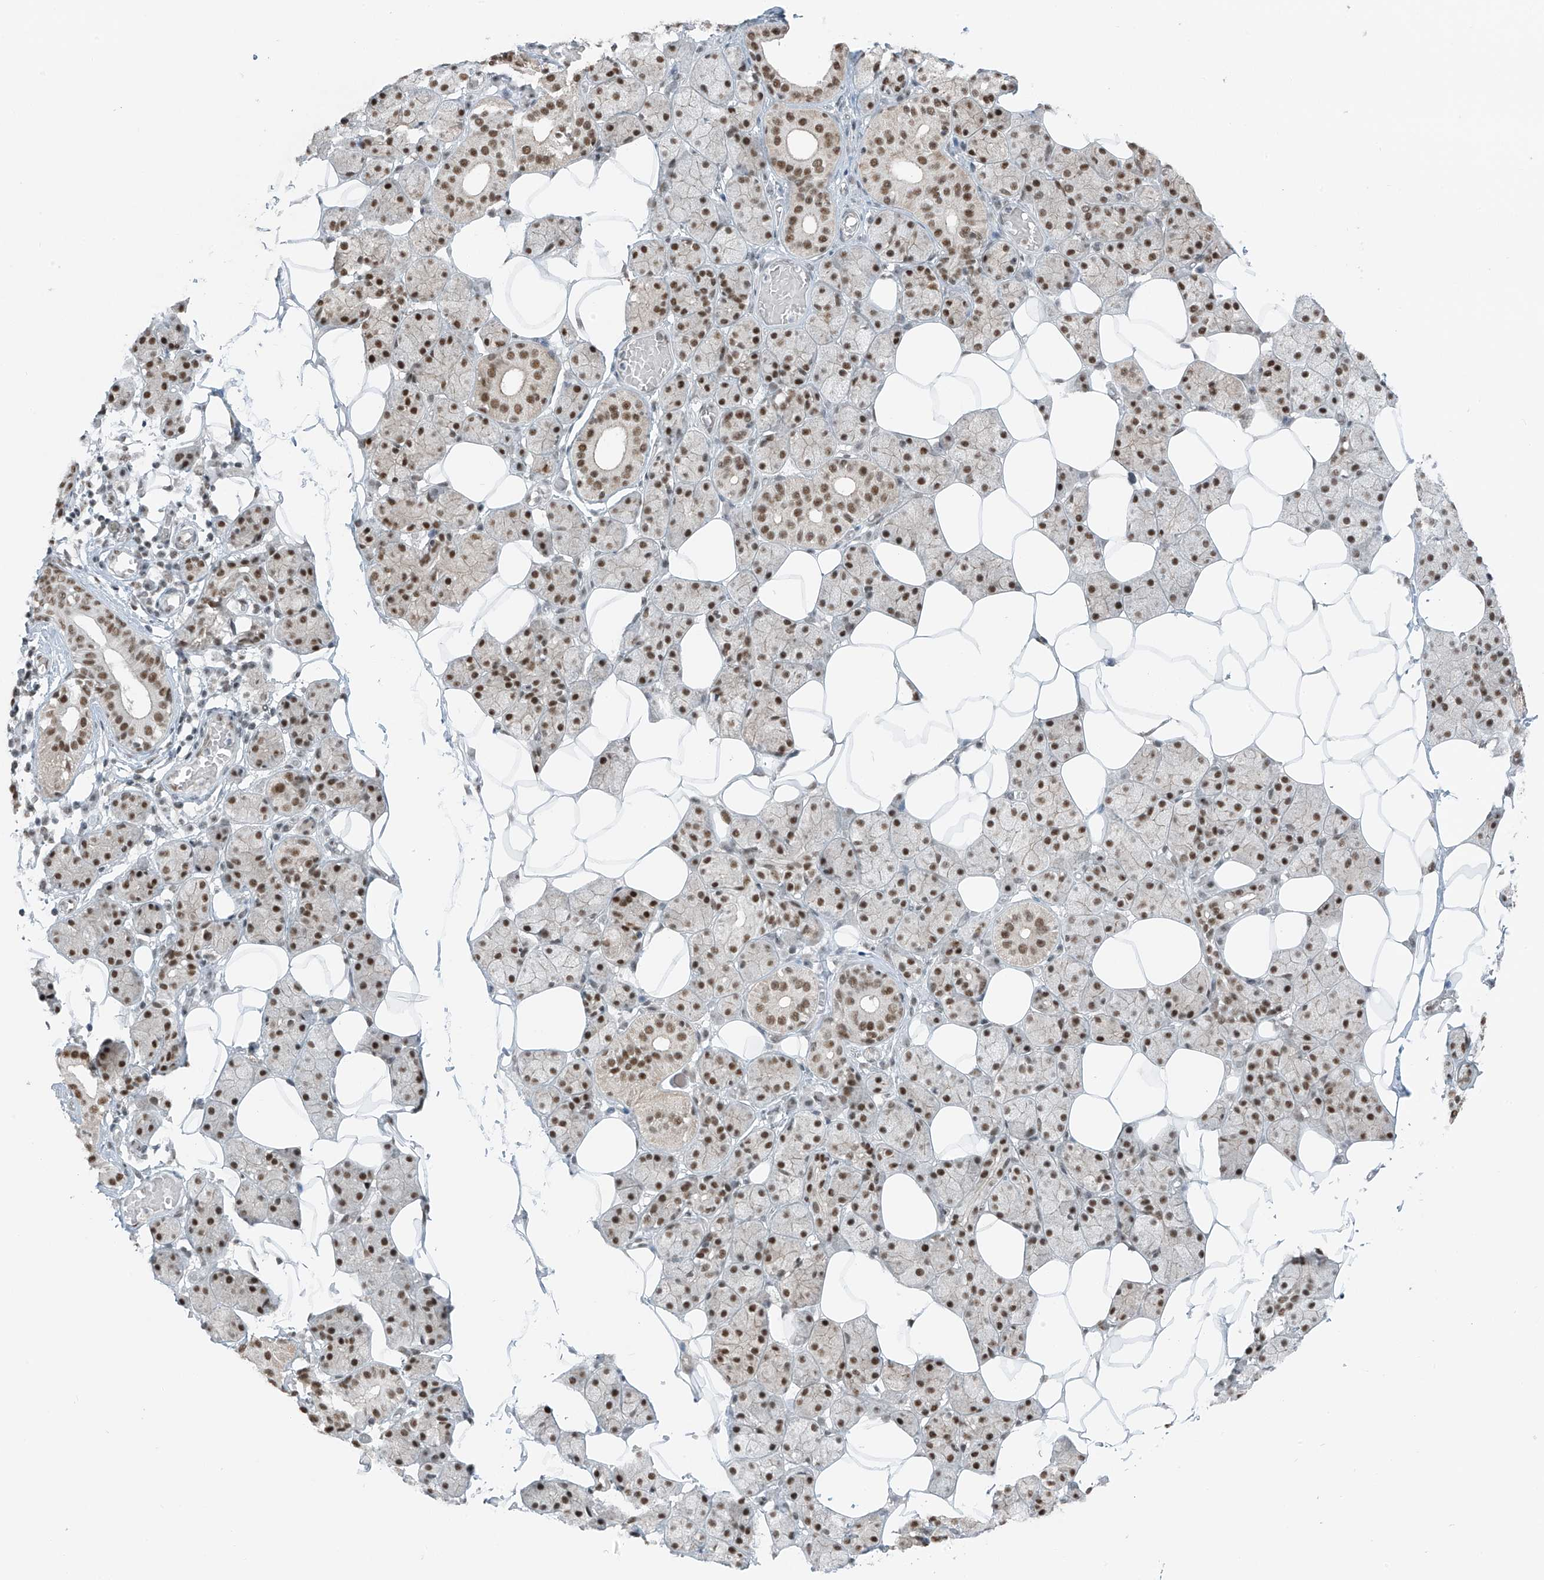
{"staining": {"intensity": "moderate", "quantity": "25%-75%", "location": "nuclear"}, "tissue": "salivary gland", "cell_type": "Glandular cells", "image_type": "normal", "snomed": [{"axis": "morphology", "description": "Normal tissue, NOS"}, {"axis": "topography", "description": "Salivary gland"}], "caption": "Approximately 25%-75% of glandular cells in benign salivary gland display moderate nuclear protein expression as visualized by brown immunohistochemical staining.", "gene": "WRNIP1", "patient": {"sex": "female", "age": 33}}